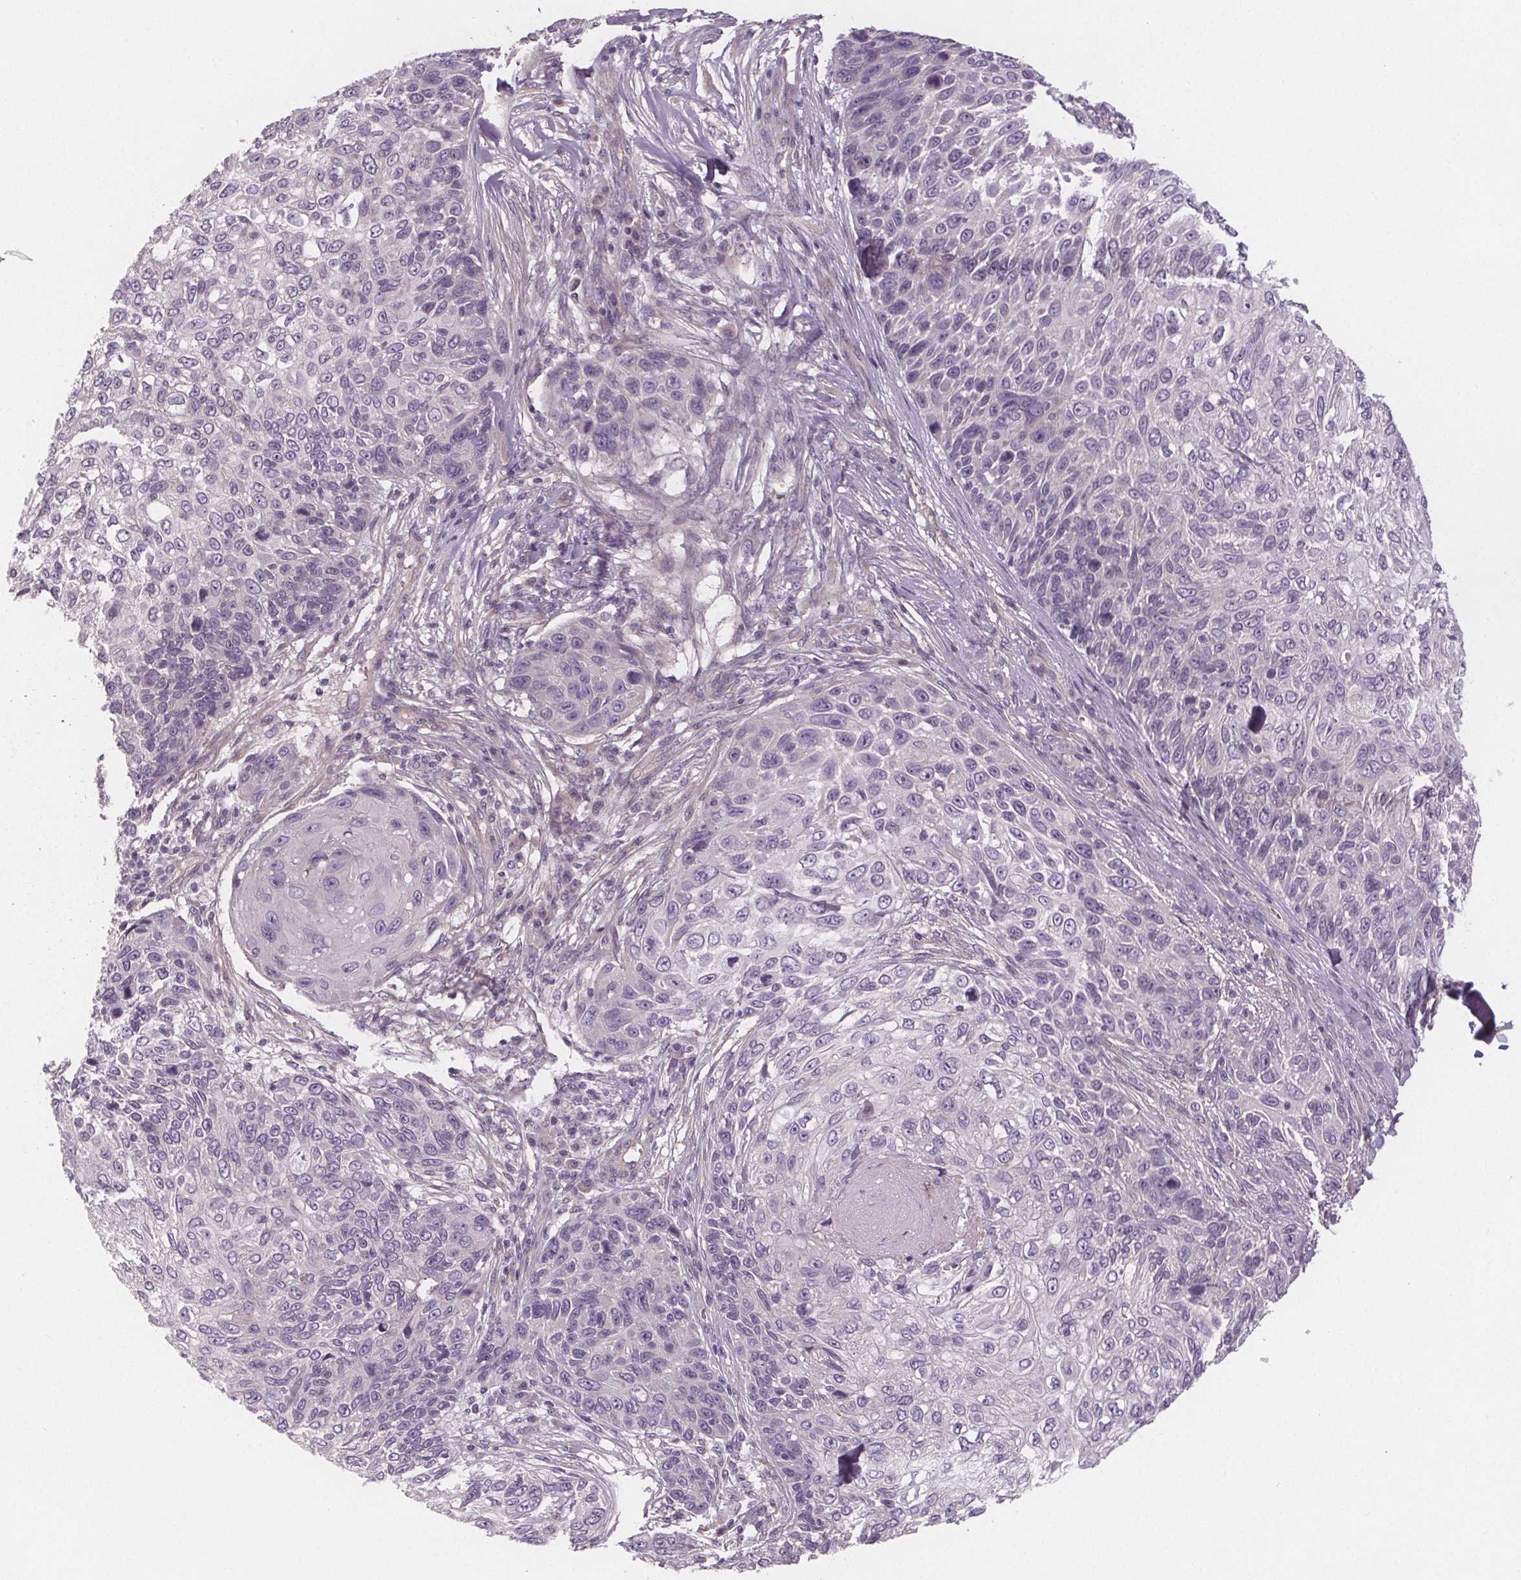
{"staining": {"intensity": "negative", "quantity": "none", "location": "none"}, "tissue": "skin cancer", "cell_type": "Tumor cells", "image_type": "cancer", "snomed": [{"axis": "morphology", "description": "Squamous cell carcinoma, NOS"}, {"axis": "topography", "description": "Skin"}], "caption": "Immunohistochemical staining of skin squamous cell carcinoma shows no significant expression in tumor cells. (DAB IHC visualized using brightfield microscopy, high magnification).", "gene": "VNN1", "patient": {"sex": "male", "age": 92}}